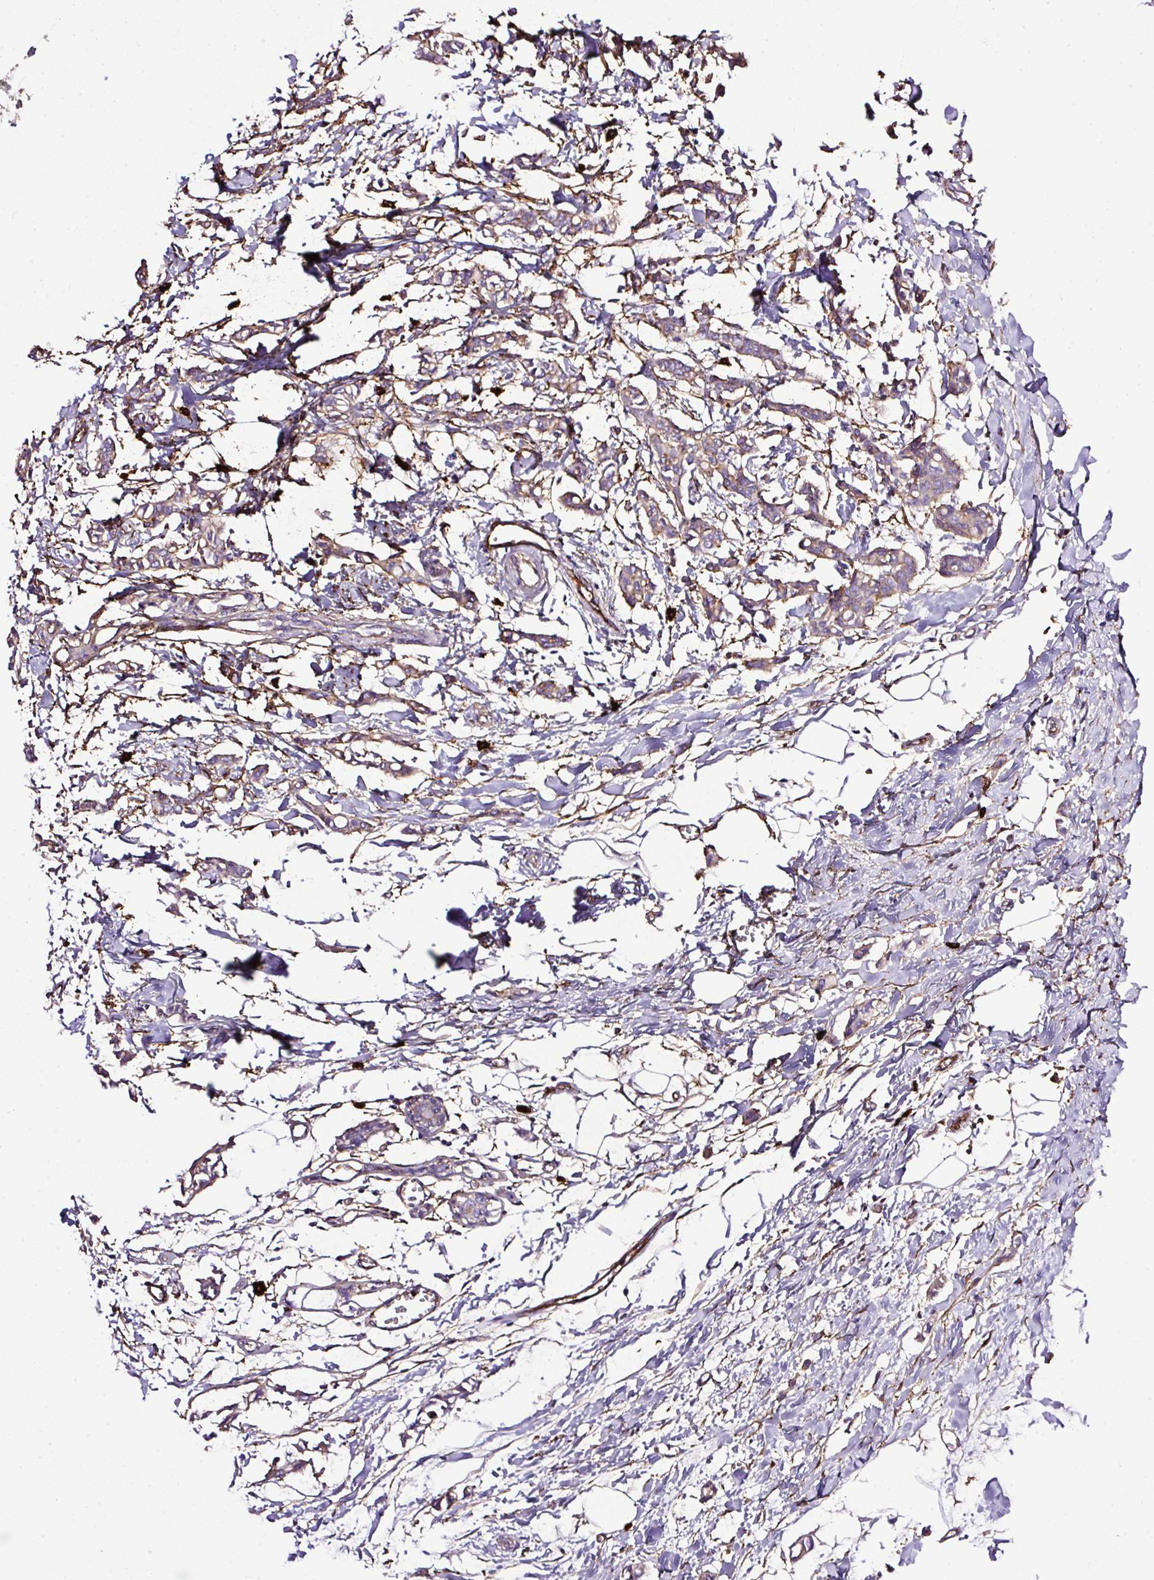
{"staining": {"intensity": "weak", "quantity": ">75%", "location": "cytoplasmic/membranous"}, "tissue": "breast cancer", "cell_type": "Tumor cells", "image_type": "cancer", "snomed": [{"axis": "morphology", "description": "Duct carcinoma"}, {"axis": "topography", "description": "Breast"}], "caption": "A high-resolution image shows immunohistochemistry (IHC) staining of invasive ductal carcinoma (breast), which reveals weak cytoplasmic/membranous positivity in approximately >75% of tumor cells.", "gene": "MAGEB5", "patient": {"sex": "female", "age": 41}}